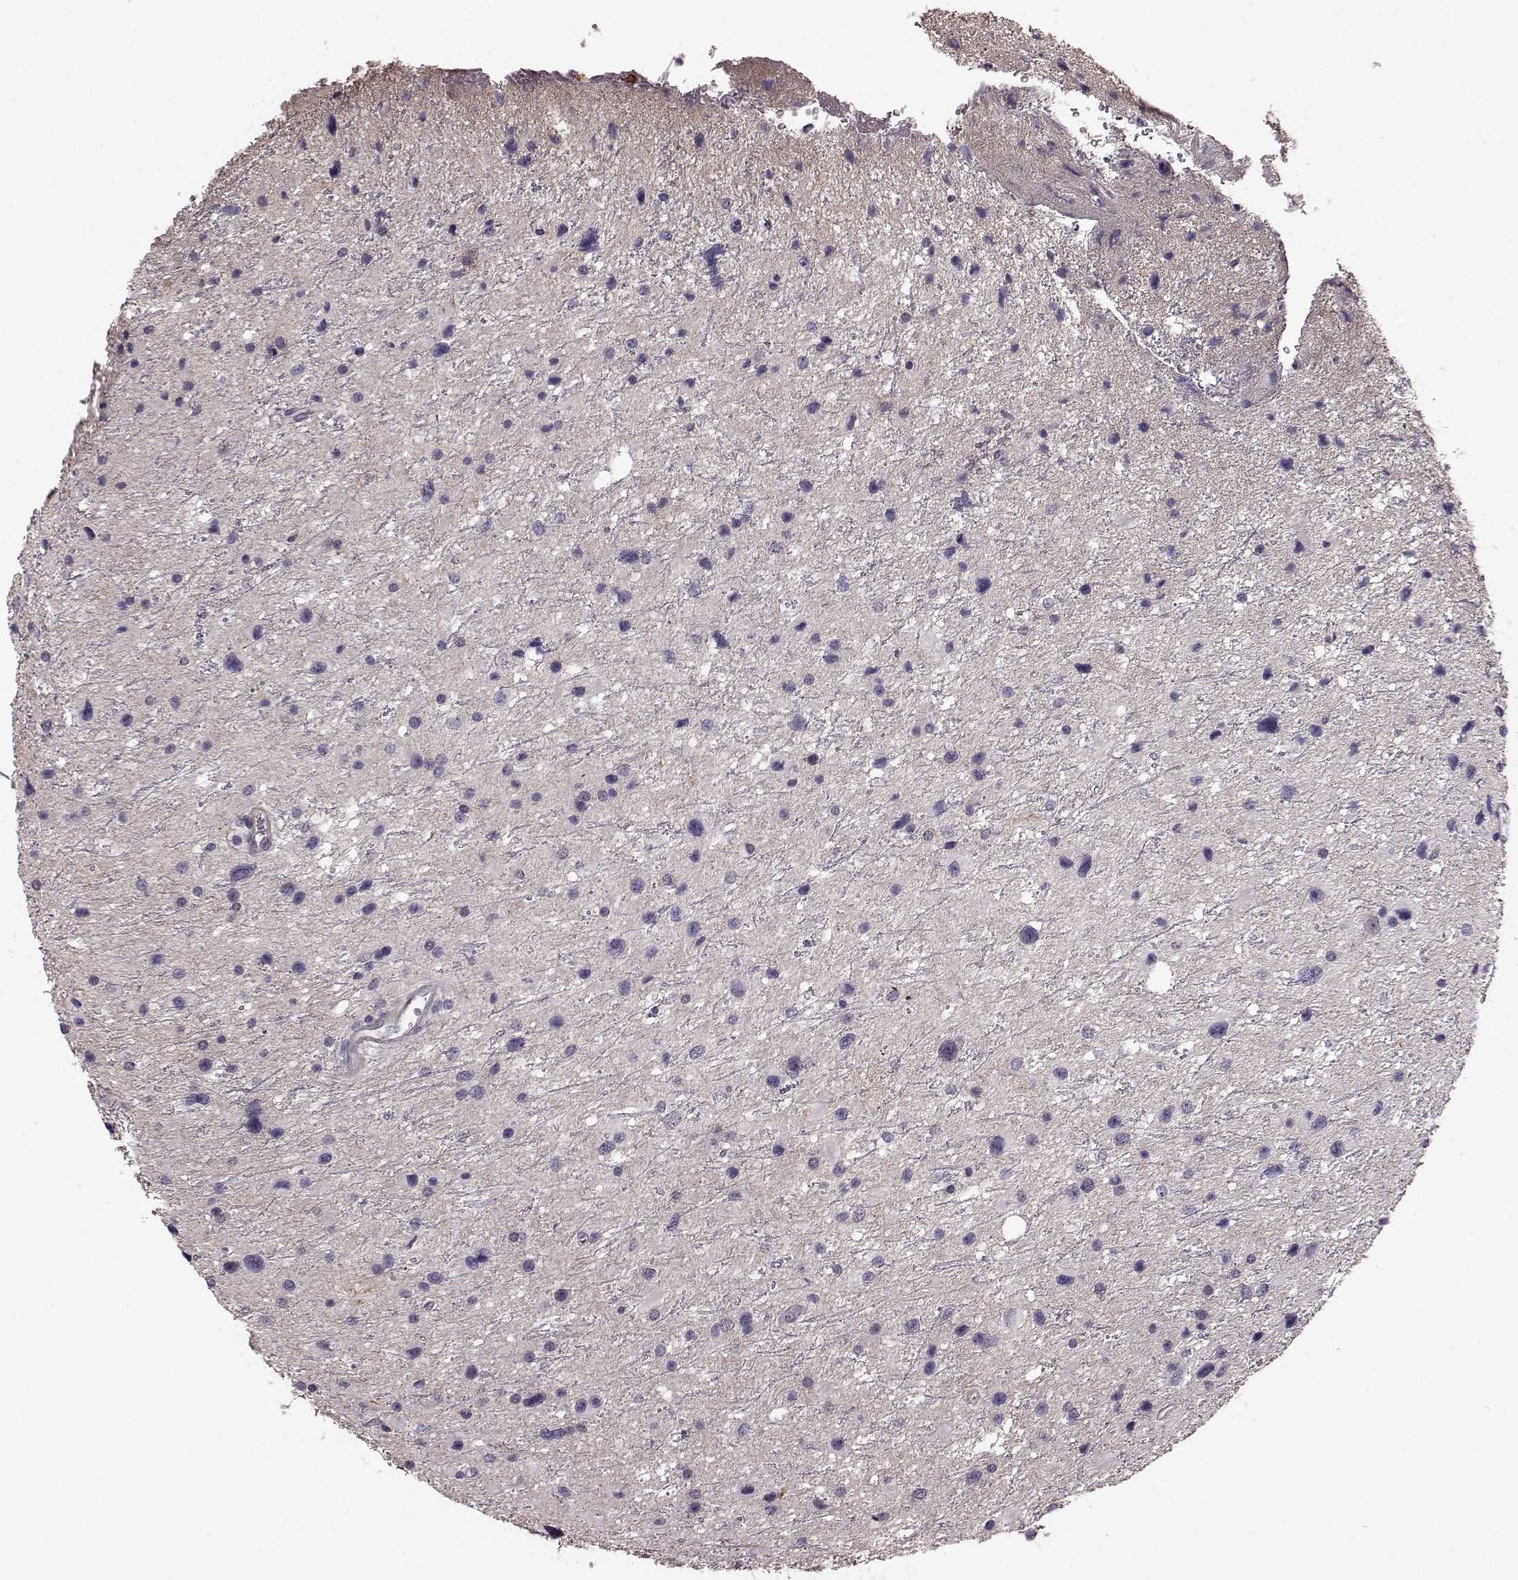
{"staining": {"intensity": "negative", "quantity": "none", "location": "none"}, "tissue": "glioma", "cell_type": "Tumor cells", "image_type": "cancer", "snomed": [{"axis": "morphology", "description": "Glioma, malignant, Low grade"}, {"axis": "topography", "description": "Brain"}], "caption": "There is no significant positivity in tumor cells of glioma.", "gene": "SLCO3A1", "patient": {"sex": "female", "age": 32}}